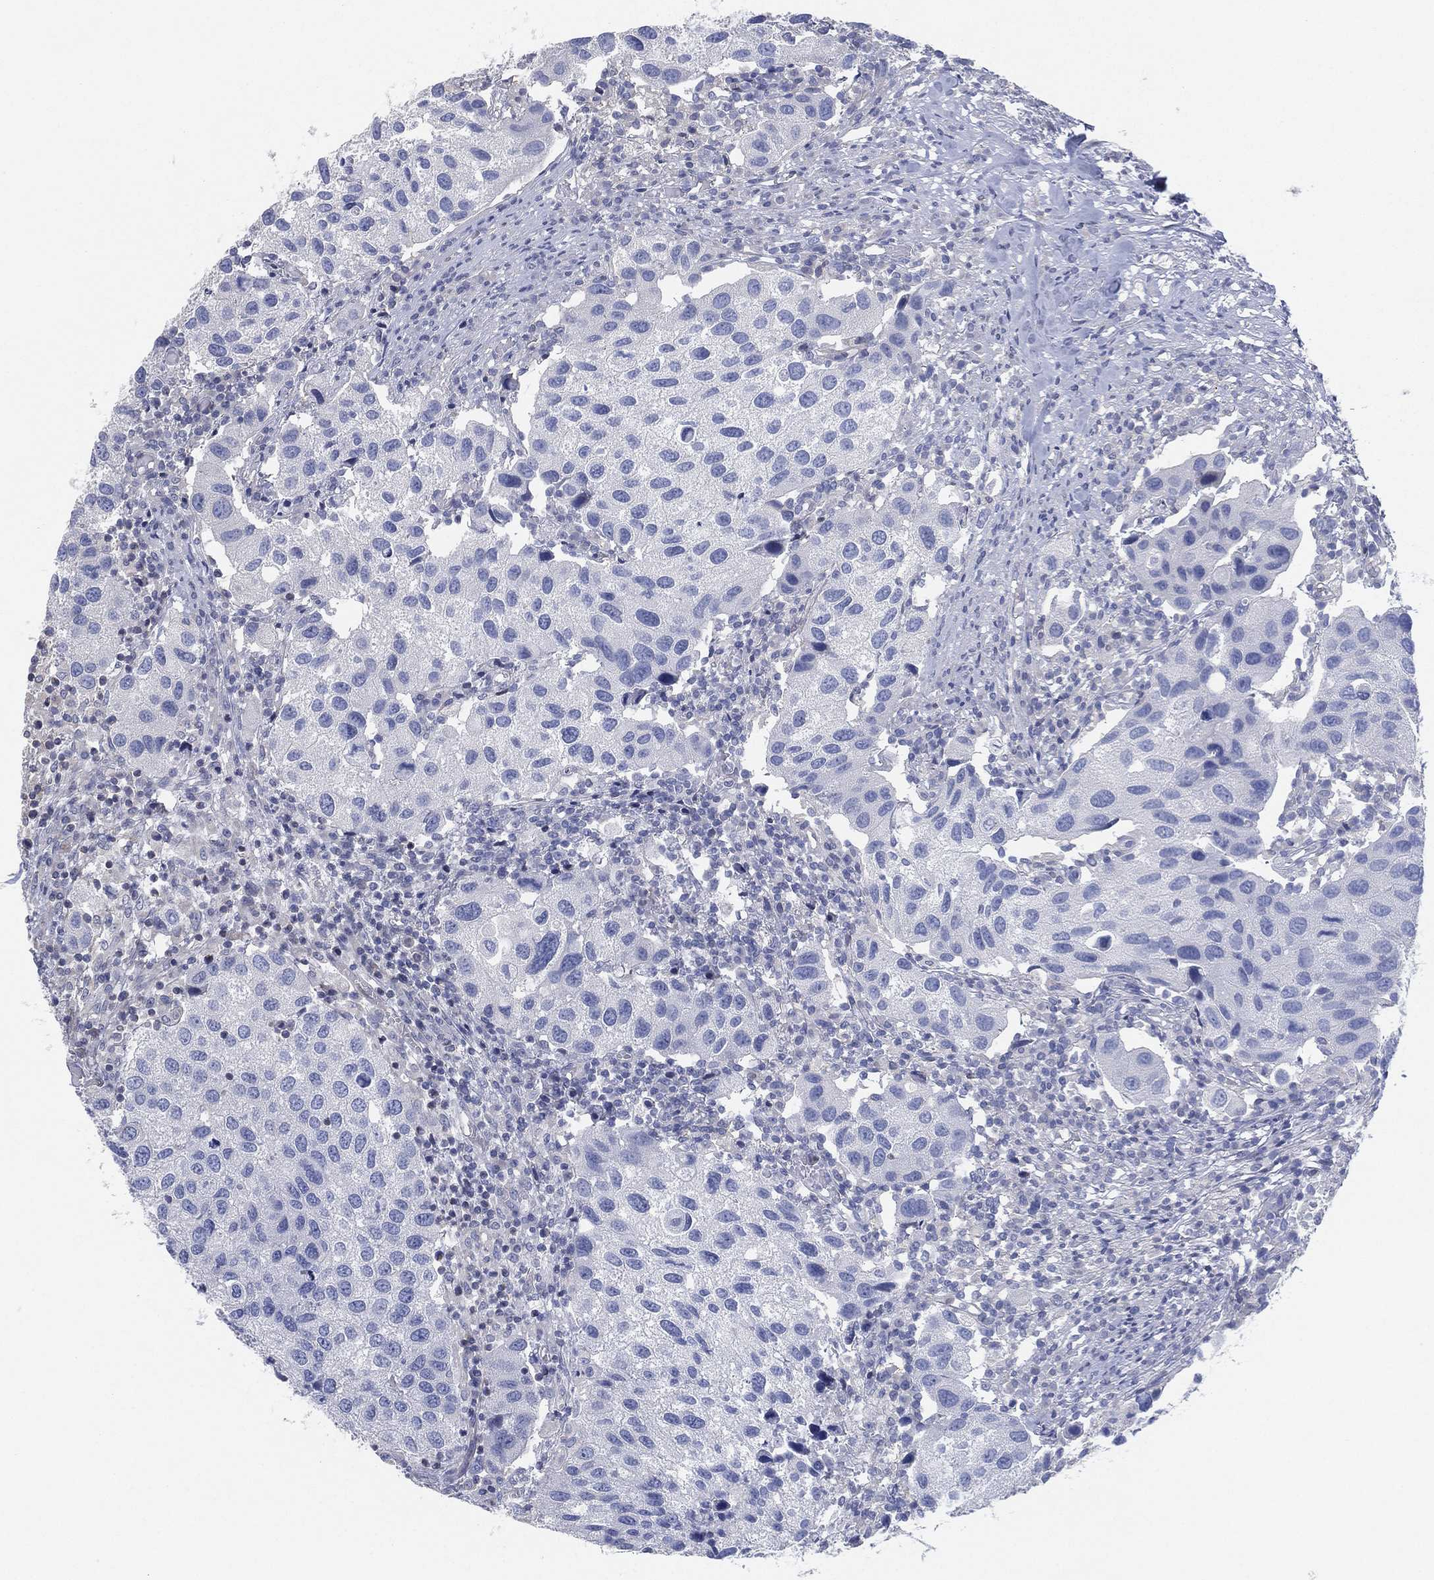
{"staining": {"intensity": "negative", "quantity": "none", "location": "none"}, "tissue": "urothelial cancer", "cell_type": "Tumor cells", "image_type": "cancer", "snomed": [{"axis": "morphology", "description": "Urothelial carcinoma, High grade"}, {"axis": "topography", "description": "Urinary bladder"}], "caption": "Urothelial cancer was stained to show a protein in brown. There is no significant positivity in tumor cells.", "gene": "CFTR", "patient": {"sex": "male", "age": 79}}